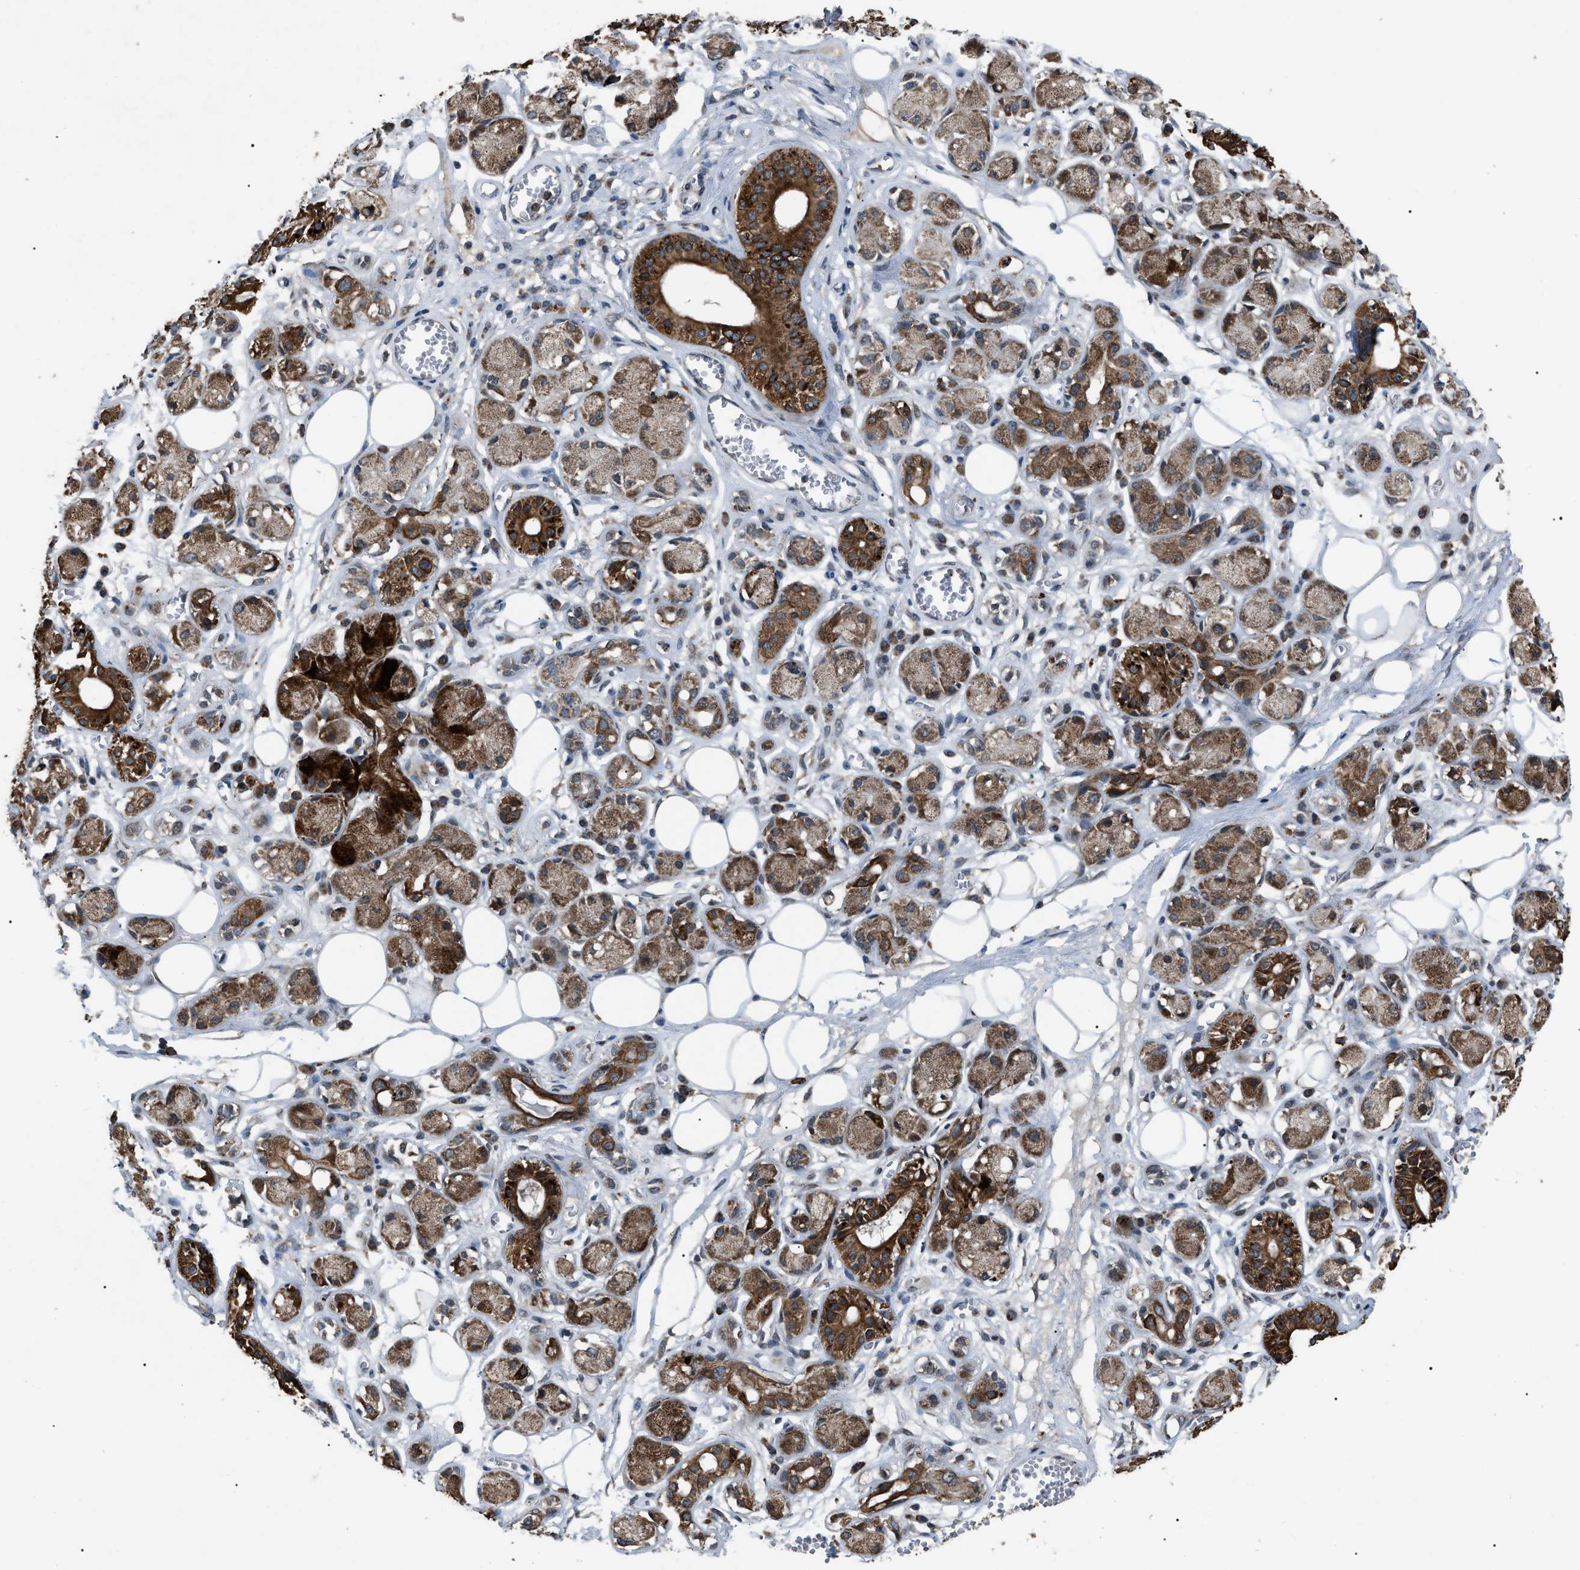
{"staining": {"intensity": "negative", "quantity": "none", "location": "none"}, "tissue": "adipose tissue", "cell_type": "Adipocytes", "image_type": "normal", "snomed": [{"axis": "morphology", "description": "Normal tissue, NOS"}, {"axis": "morphology", "description": "Inflammation, NOS"}, {"axis": "topography", "description": "Salivary gland"}, {"axis": "topography", "description": "Peripheral nerve tissue"}], "caption": "High magnification brightfield microscopy of normal adipose tissue stained with DAB (brown) and counterstained with hematoxylin (blue): adipocytes show no significant expression.", "gene": "ZFAND2A", "patient": {"sex": "female", "age": 75}}